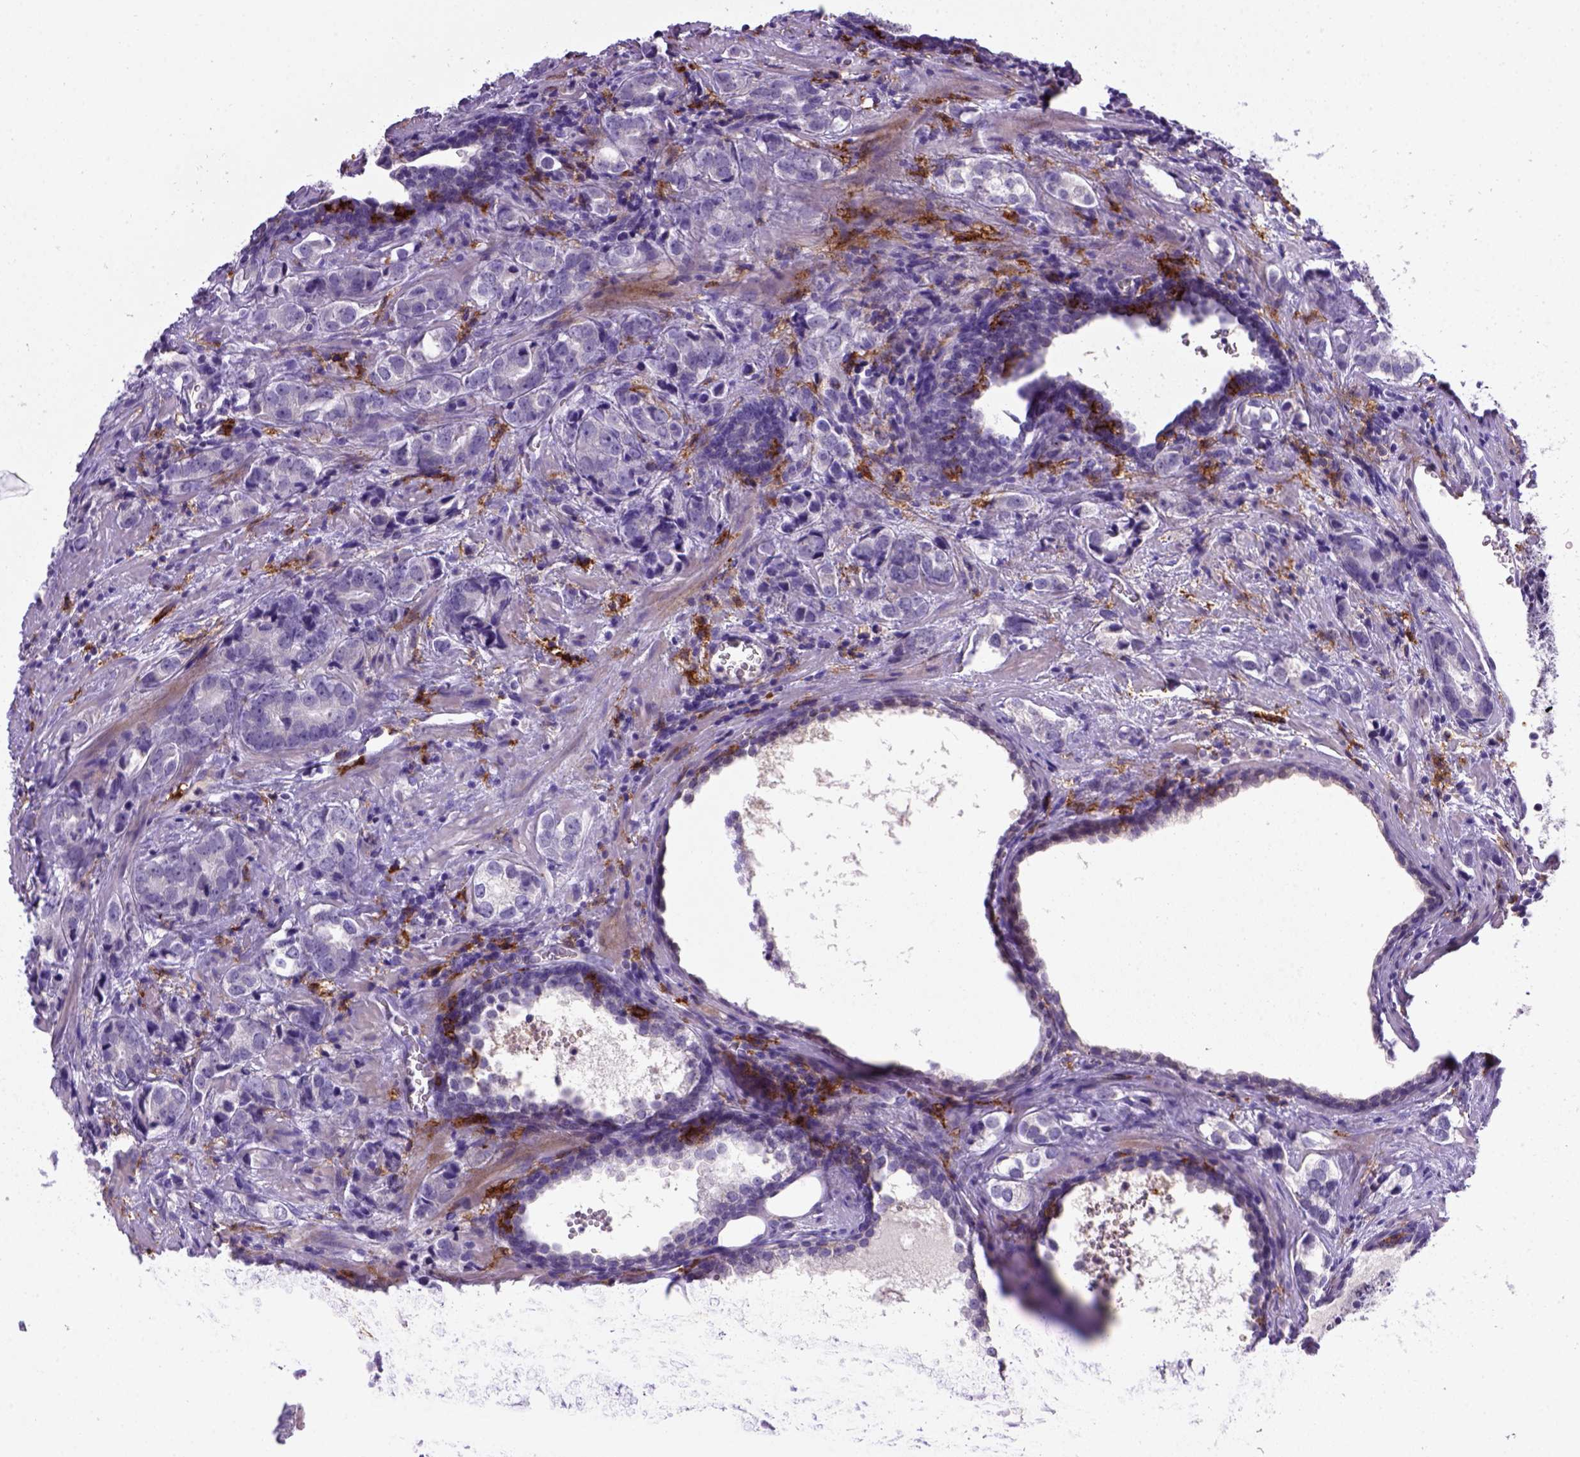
{"staining": {"intensity": "negative", "quantity": "none", "location": "none"}, "tissue": "prostate cancer", "cell_type": "Tumor cells", "image_type": "cancer", "snomed": [{"axis": "morphology", "description": "Adenocarcinoma, NOS"}, {"axis": "topography", "description": "Prostate and seminal vesicle, NOS"}], "caption": "There is no significant staining in tumor cells of prostate adenocarcinoma.", "gene": "CD14", "patient": {"sex": "male", "age": 63}}